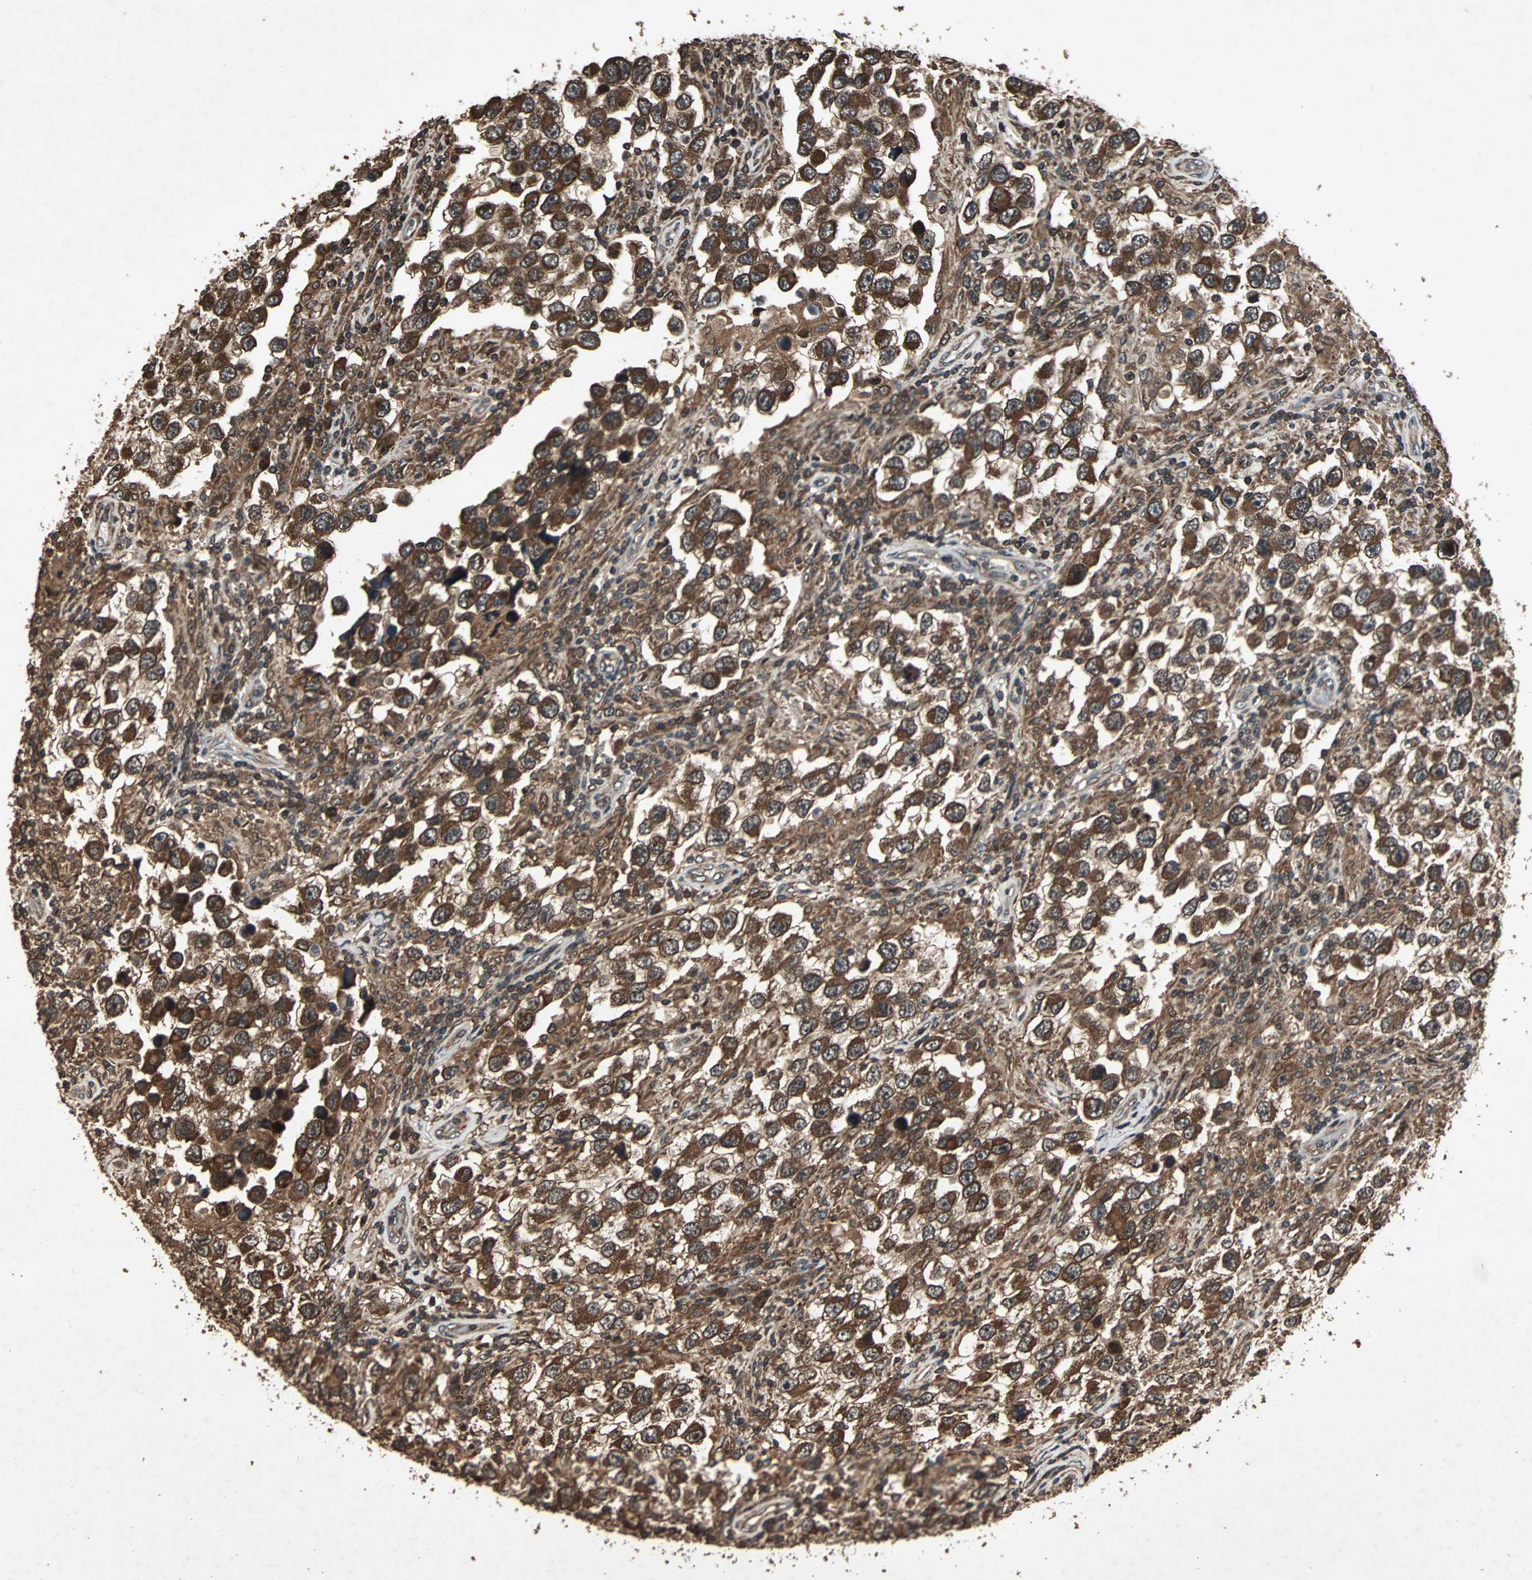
{"staining": {"intensity": "strong", "quantity": ">75%", "location": "cytoplasmic/membranous"}, "tissue": "testis cancer", "cell_type": "Tumor cells", "image_type": "cancer", "snomed": [{"axis": "morphology", "description": "Carcinoma, Embryonal, NOS"}, {"axis": "topography", "description": "Testis"}], "caption": "Testis cancer (embryonal carcinoma) stained with DAB (3,3'-diaminobenzidine) immunohistochemistry (IHC) shows high levels of strong cytoplasmic/membranous expression in approximately >75% of tumor cells. (Brightfield microscopy of DAB IHC at high magnification).", "gene": "LAMTOR5", "patient": {"sex": "male", "age": 21}}